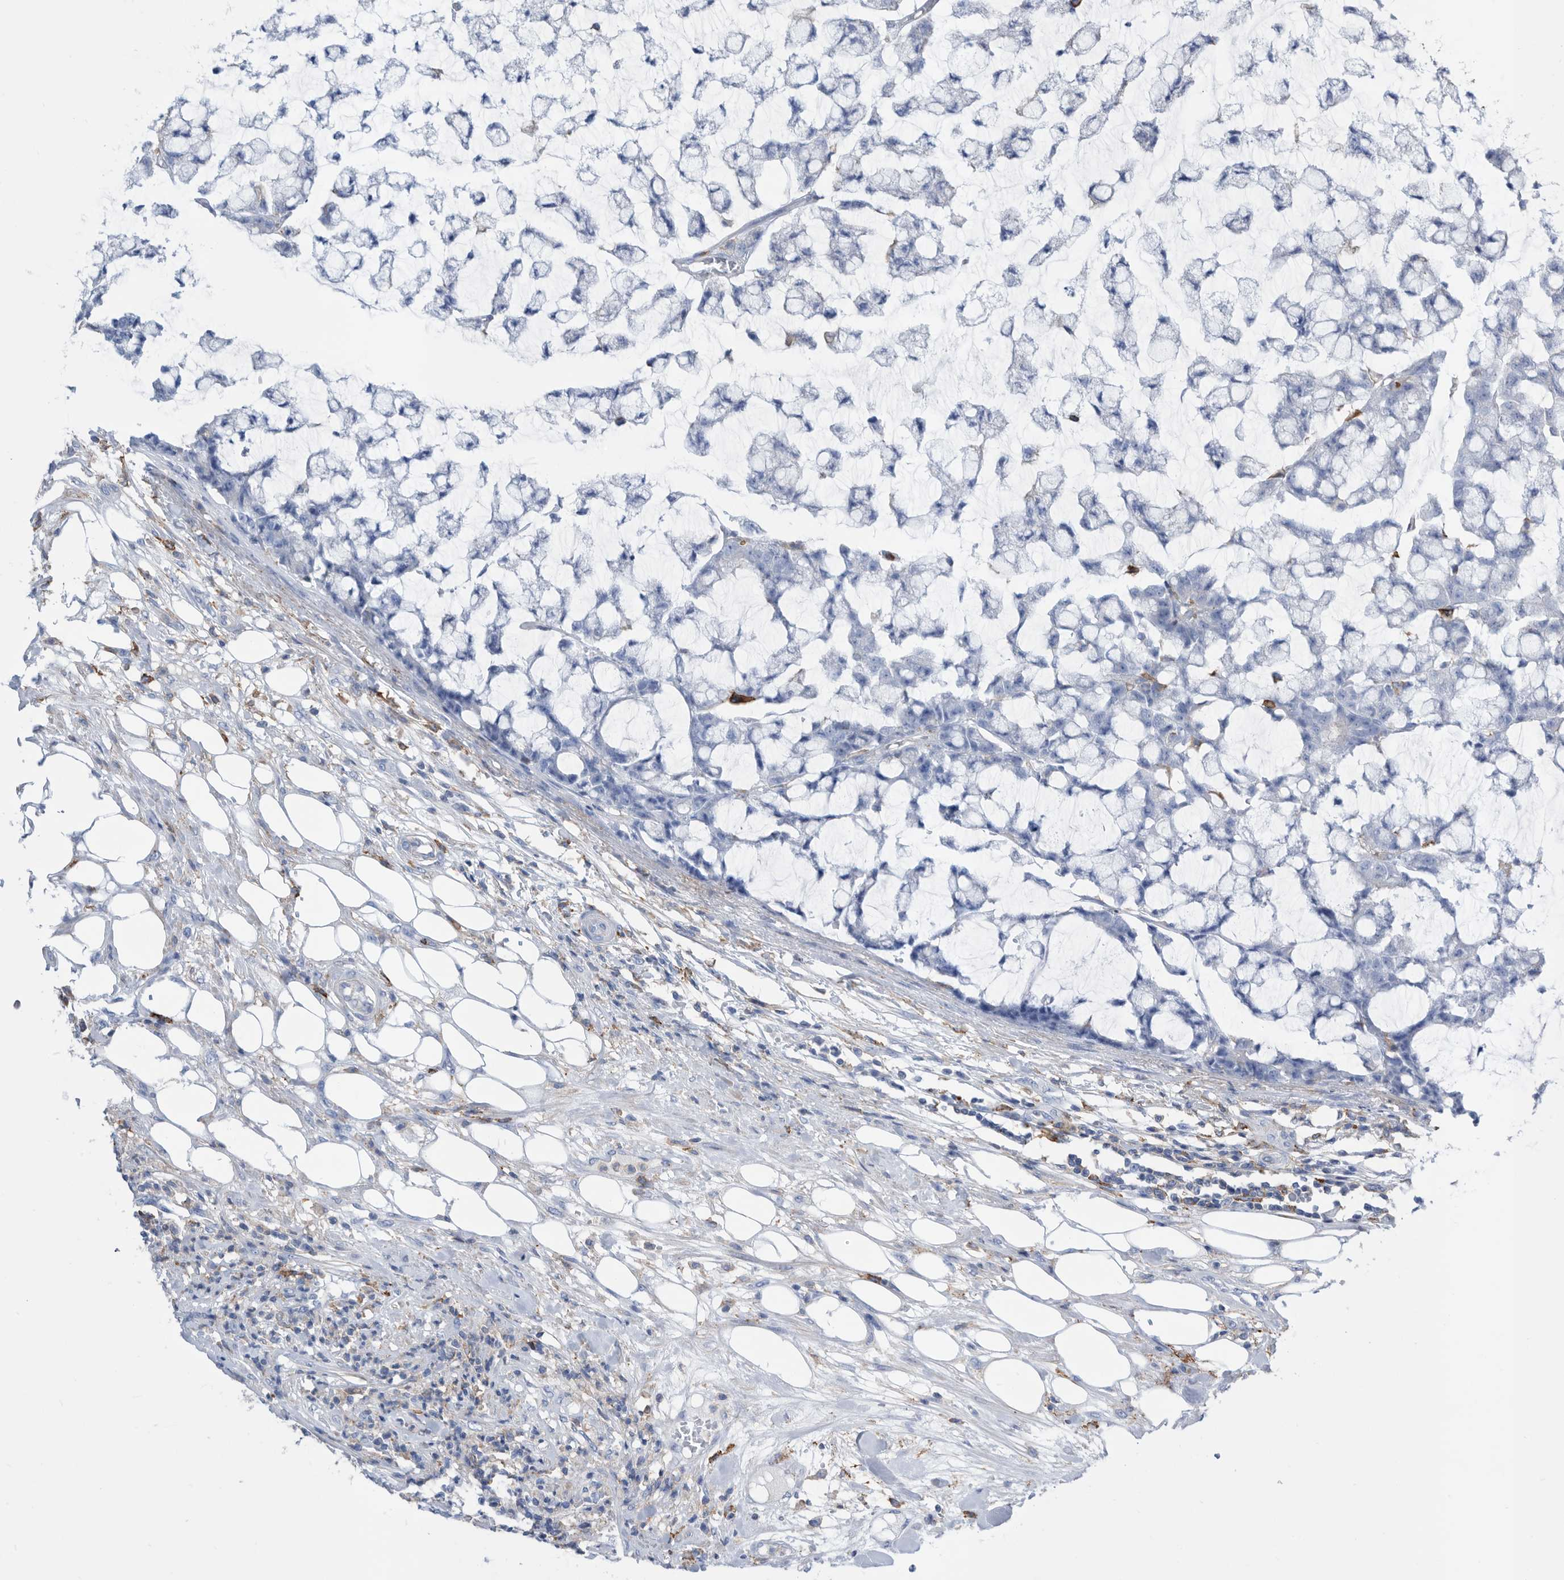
{"staining": {"intensity": "negative", "quantity": "none", "location": "none"}, "tissue": "colorectal cancer", "cell_type": "Tumor cells", "image_type": "cancer", "snomed": [{"axis": "morphology", "description": "Adenocarcinoma, NOS"}, {"axis": "topography", "description": "Colon"}], "caption": "High magnification brightfield microscopy of colorectal cancer (adenocarcinoma) stained with DAB (3,3'-diaminobenzidine) (brown) and counterstained with hematoxylin (blue): tumor cells show no significant expression.", "gene": "MS4A4A", "patient": {"sex": "female", "age": 84}}